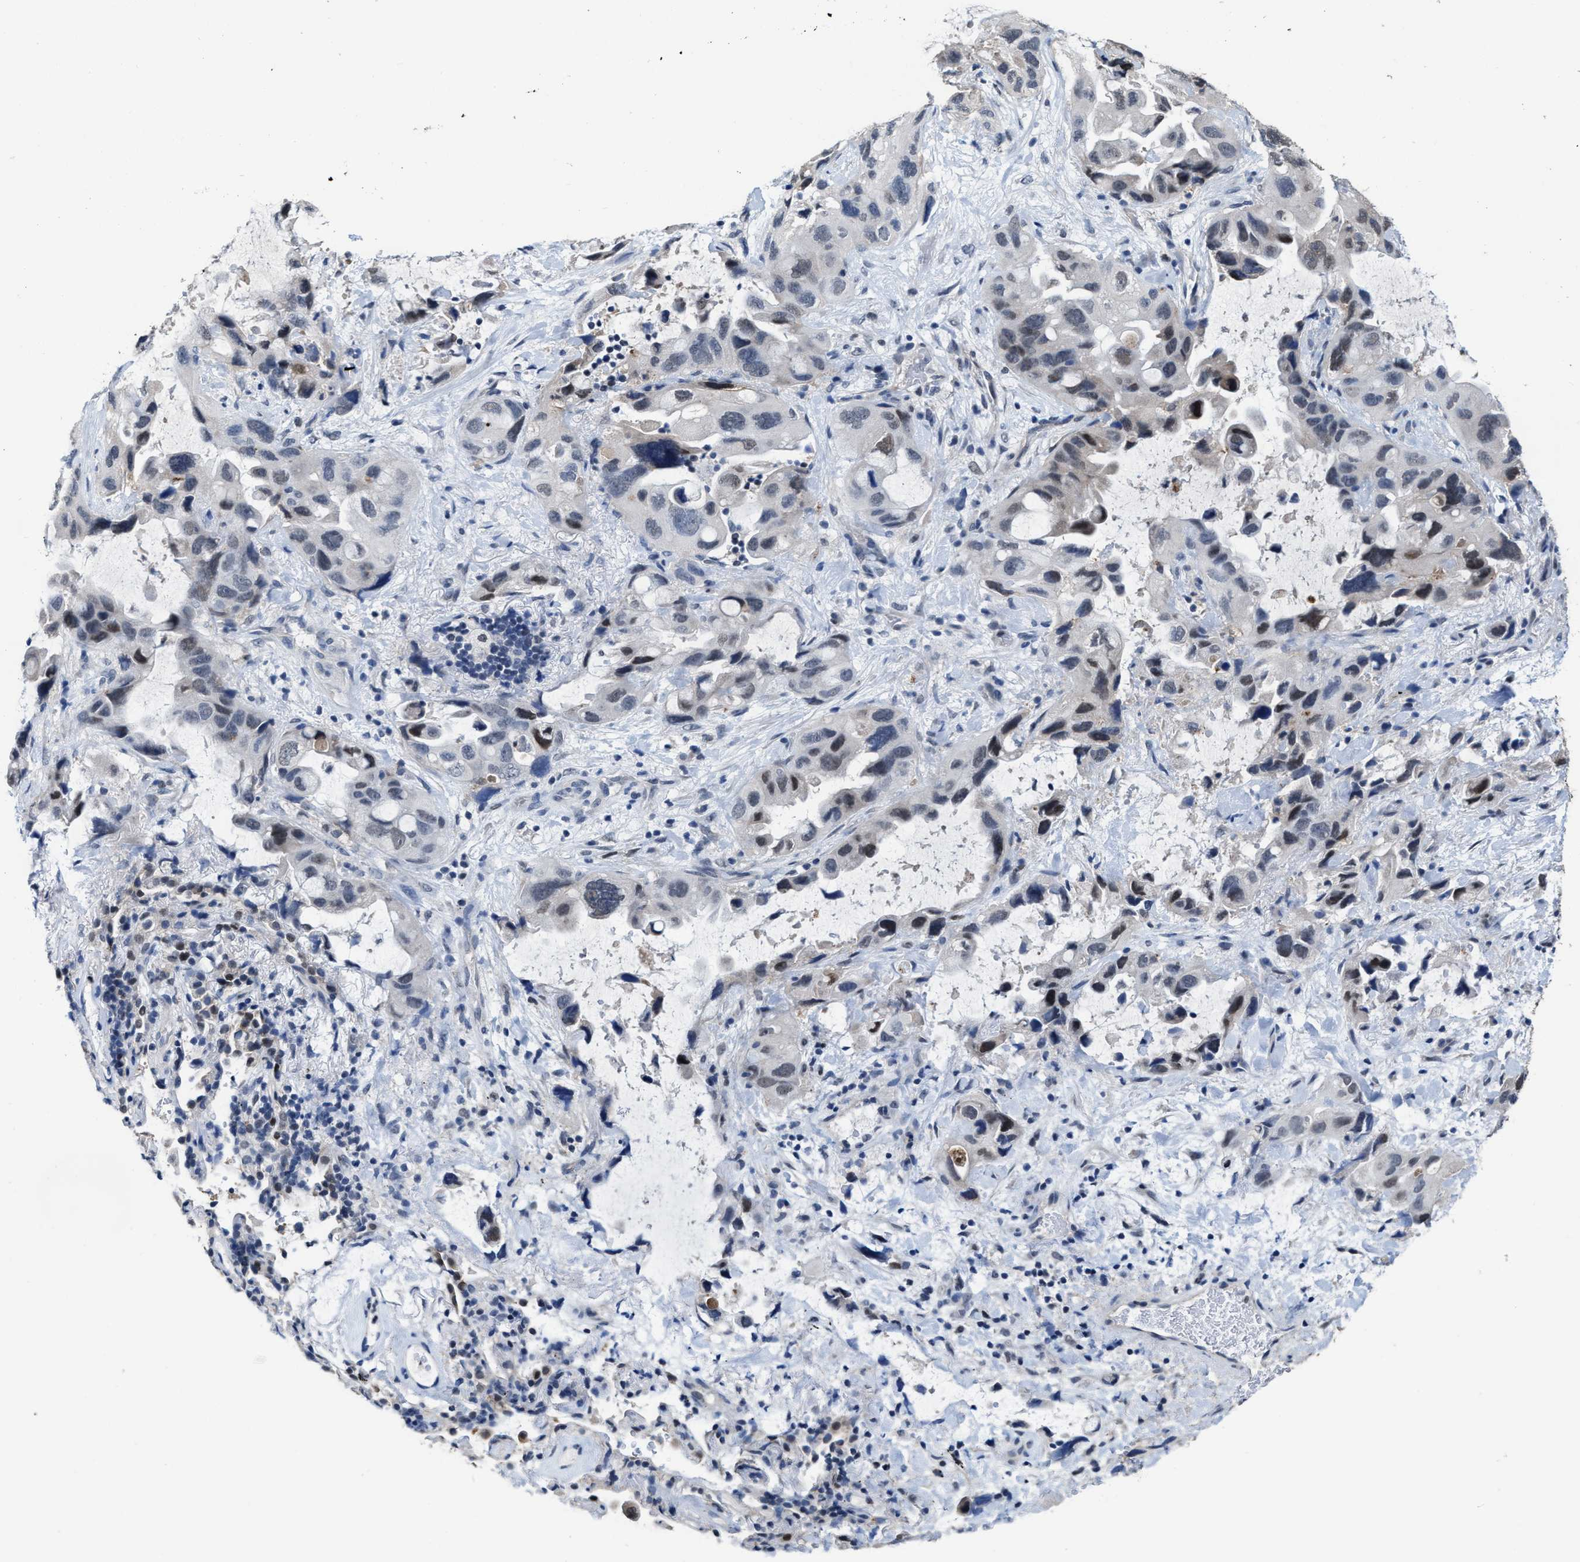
{"staining": {"intensity": "moderate", "quantity": "<25%", "location": "nuclear"}, "tissue": "lung cancer", "cell_type": "Tumor cells", "image_type": "cancer", "snomed": [{"axis": "morphology", "description": "Squamous cell carcinoma, NOS"}, {"axis": "topography", "description": "Lung"}], "caption": "Immunohistochemical staining of human squamous cell carcinoma (lung) shows low levels of moderate nuclear protein staining in approximately <25% of tumor cells.", "gene": "ZNF20", "patient": {"sex": "female", "age": 73}}